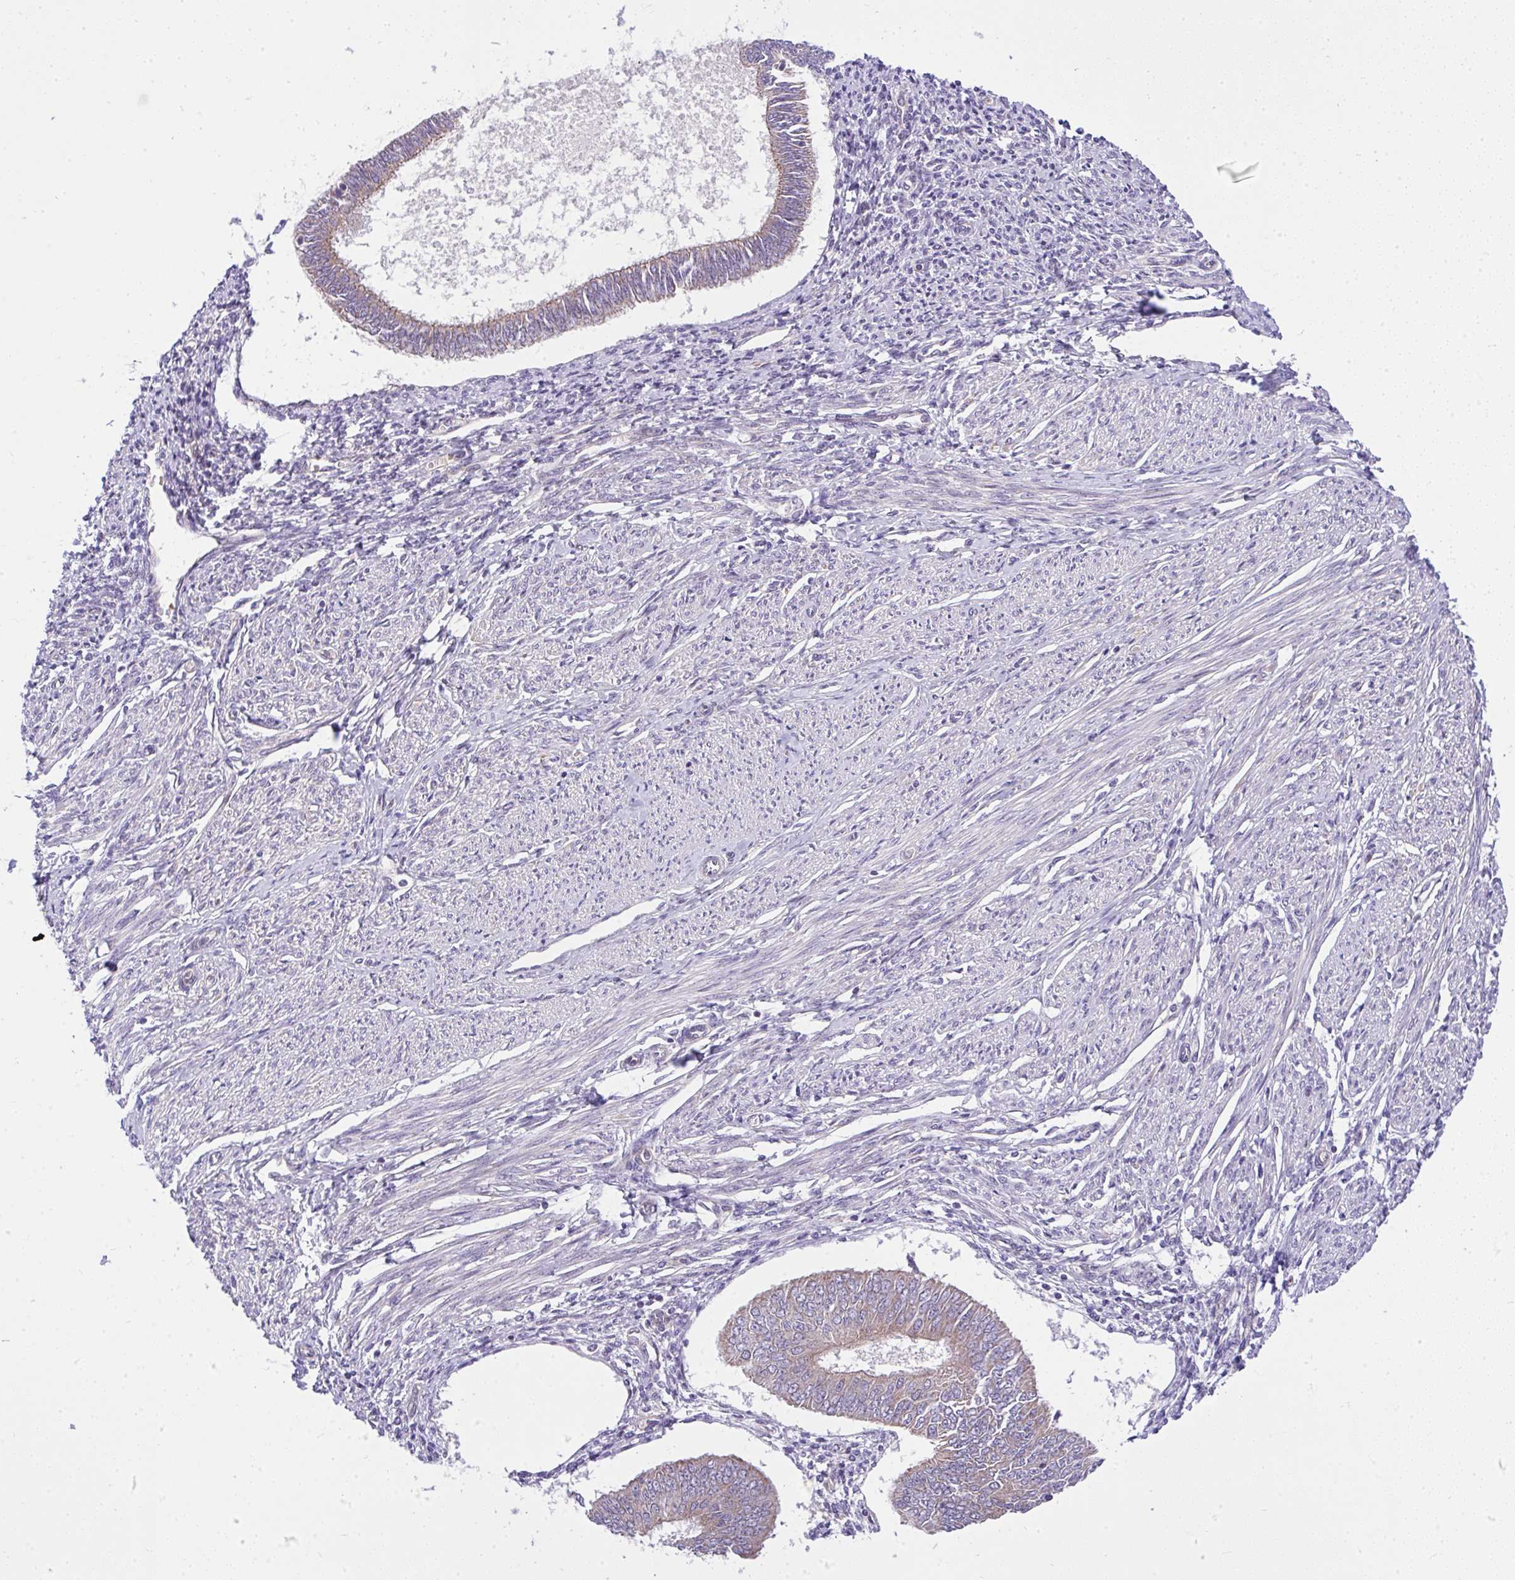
{"staining": {"intensity": "weak", "quantity": "25%-75%", "location": "cytoplasmic/membranous"}, "tissue": "endometrial cancer", "cell_type": "Tumor cells", "image_type": "cancer", "snomed": [{"axis": "morphology", "description": "Adenocarcinoma, NOS"}, {"axis": "topography", "description": "Endometrium"}], "caption": "Protein staining by immunohistochemistry demonstrates weak cytoplasmic/membranous positivity in approximately 25%-75% of tumor cells in endometrial adenocarcinoma.", "gene": "CHIA", "patient": {"sex": "female", "age": 58}}